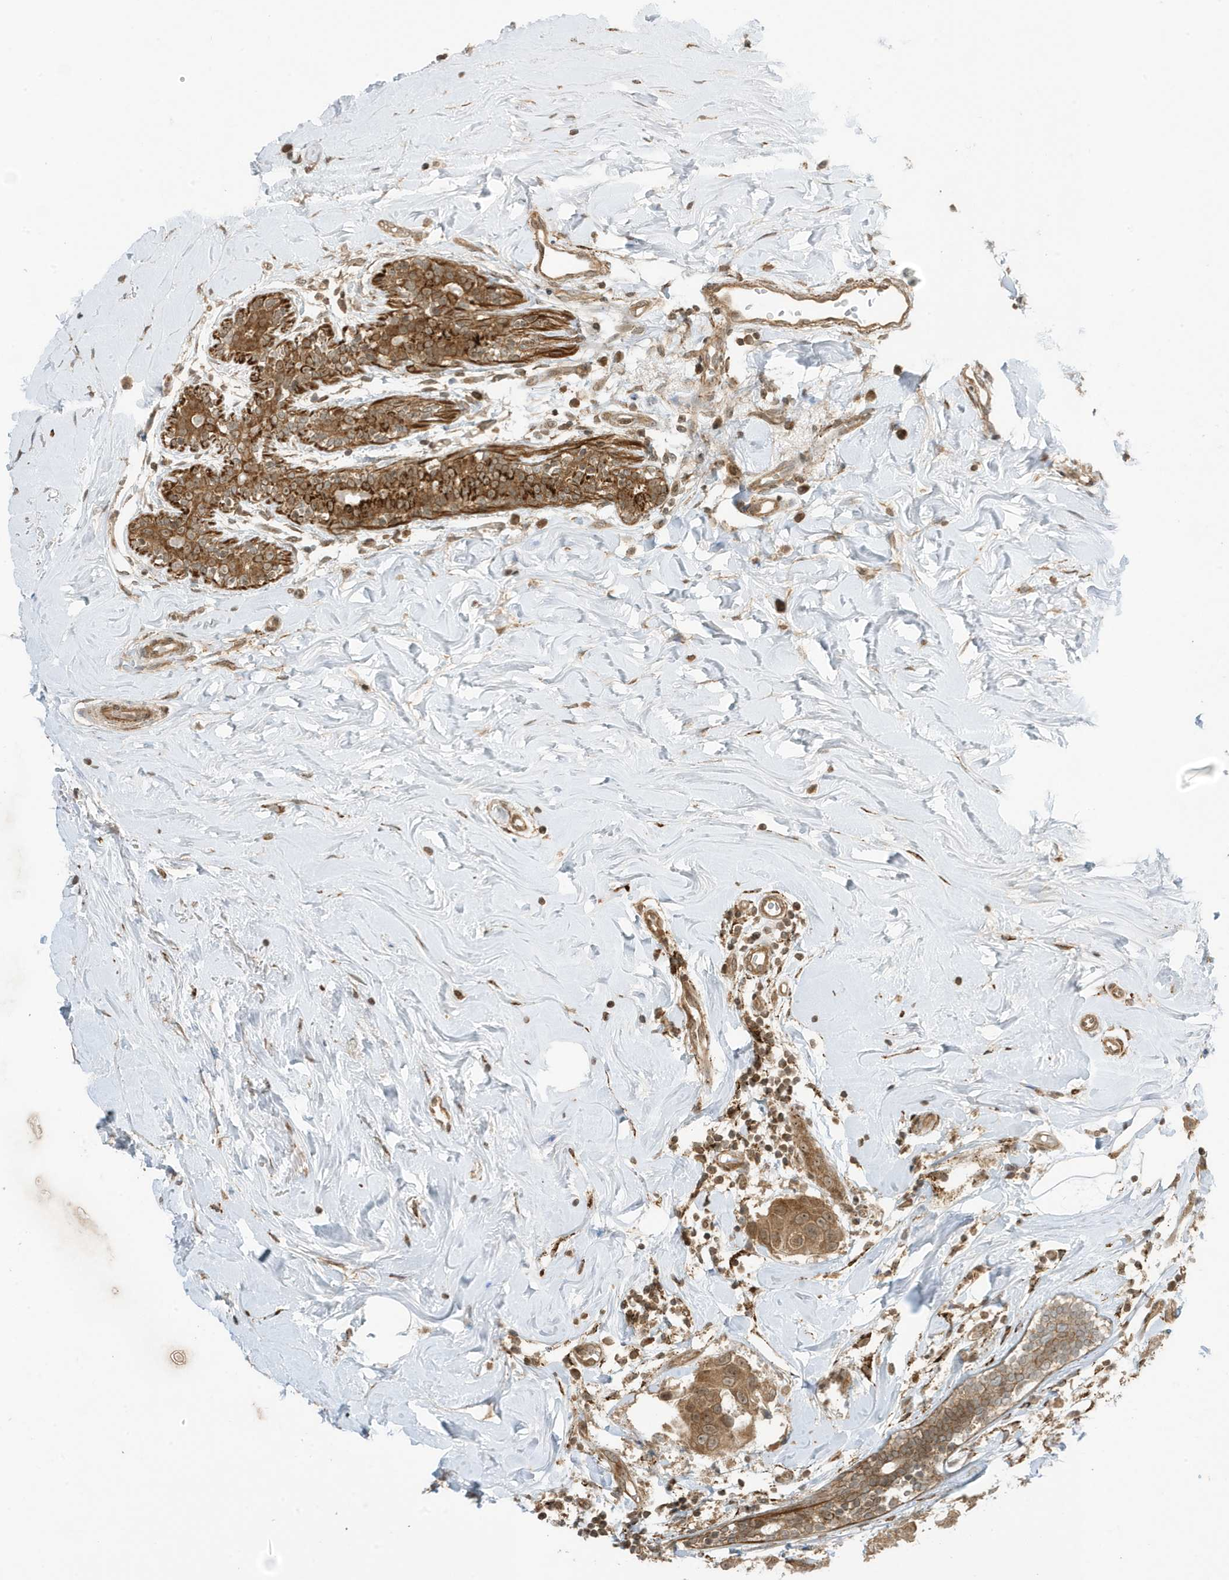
{"staining": {"intensity": "moderate", "quantity": ">75%", "location": "cytoplasmic/membranous"}, "tissue": "breast cancer", "cell_type": "Tumor cells", "image_type": "cancer", "snomed": [{"axis": "morphology", "description": "Normal tissue, NOS"}, {"axis": "morphology", "description": "Duct carcinoma"}, {"axis": "topography", "description": "Breast"}], "caption": "Immunohistochemical staining of breast infiltrating ductal carcinoma reveals medium levels of moderate cytoplasmic/membranous expression in about >75% of tumor cells. (DAB (3,3'-diaminobenzidine) IHC with brightfield microscopy, high magnification).", "gene": "DHX36", "patient": {"sex": "female", "age": 39}}